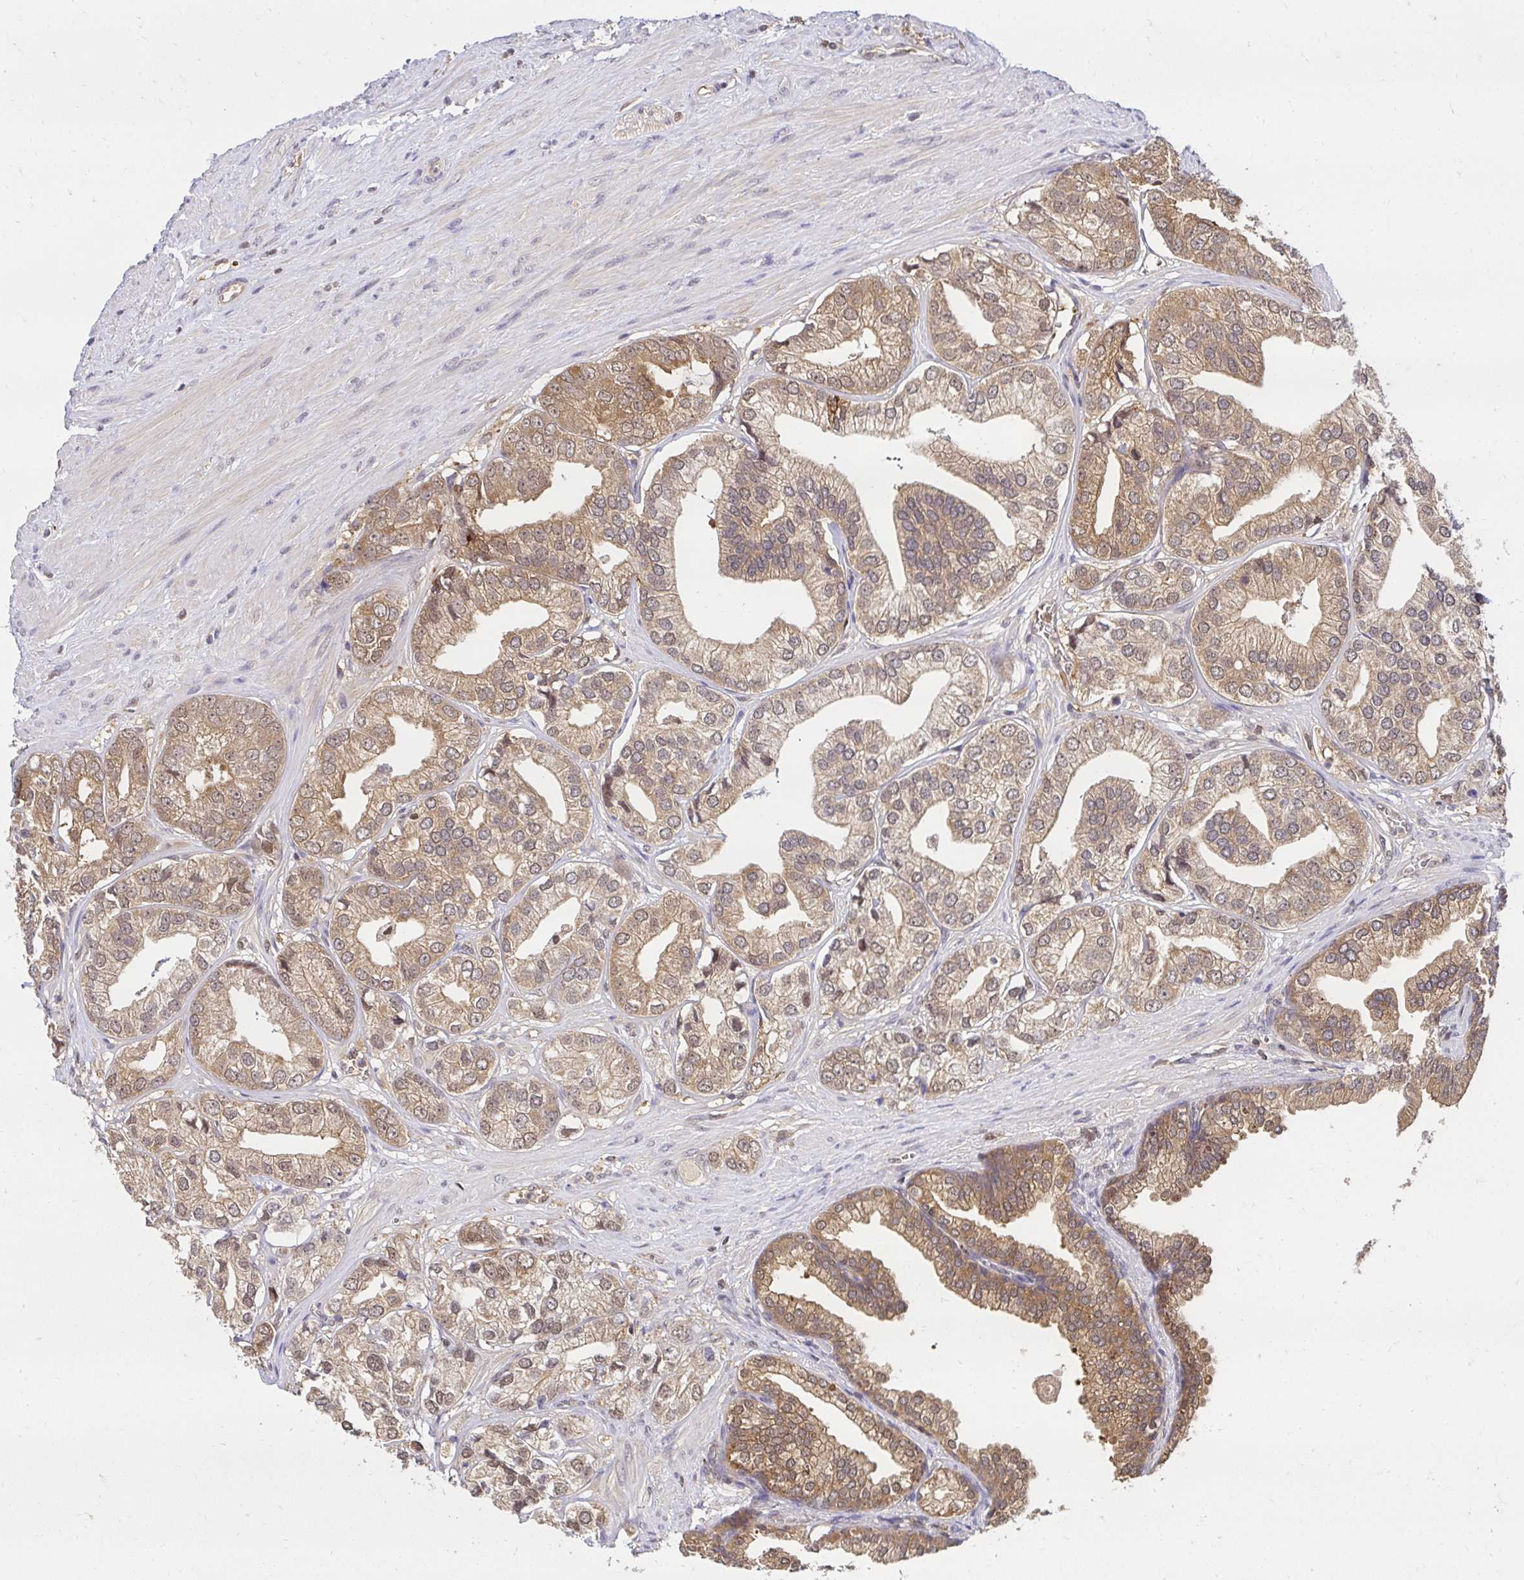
{"staining": {"intensity": "moderate", "quantity": ">75%", "location": "cytoplasmic/membranous,nuclear"}, "tissue": "prostate cancer", "cell_type": "Tumor cells", "image_type": "cancer", "snomed": [{"axis": "morphology", "description": "Adenocarcinoma, High grade"}, {"axis": "topography", "description": "Prostate"}], "caption": "A histopathology image showing moderate cytoplasmic/membranous and nuclear staining in about >75% of tumor cells in prostate cancer (adenocarcinoma (high-grade)), as visualized by brown immunohistochemical staining.", "gene": "PSMA4", "patient": {"sex": "male", "age": 58}}